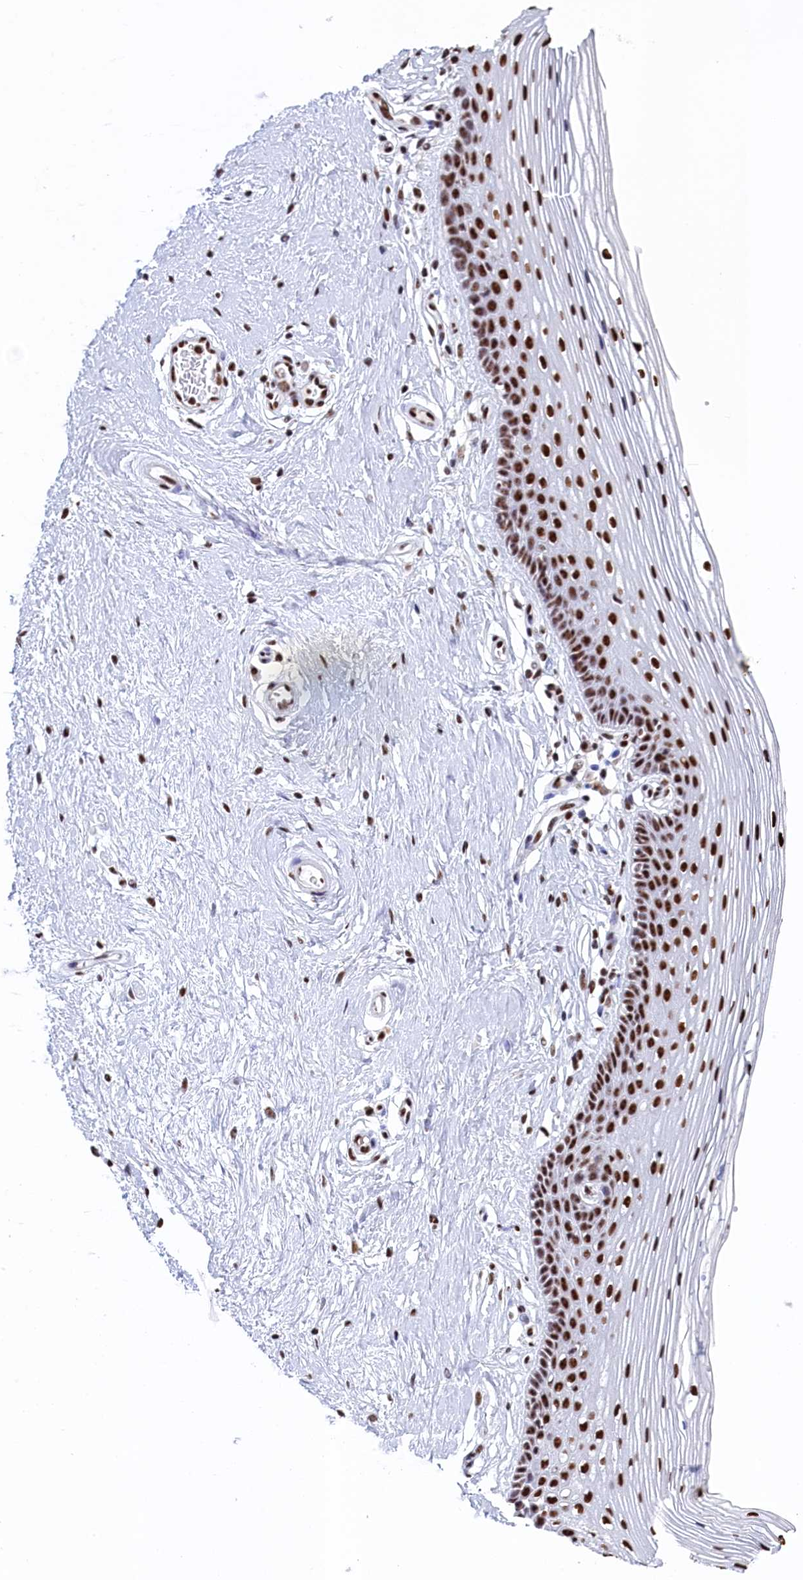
{"staining": {"intensity": "strong", "quantity": ">75%", "location": "nuclear"}, "tissue": "vagina", "cell_type": "Squamous epithelial cells", "image_type": "normal", "snomed": [{"axis": "morphology", "description": "Normal tissue, NOS"}, {"axis": "topography", "description": "Vagina"}], "caption": "Immunohistochemistry (IHC) photomicrograph of benign vagina stained for a protein (brown), which displays high levels of strong nuclear staining in about >75% of squamous epithelial cells.", "gene": "MOSPD3", "patient": {"sex": "female", "age": 46}}